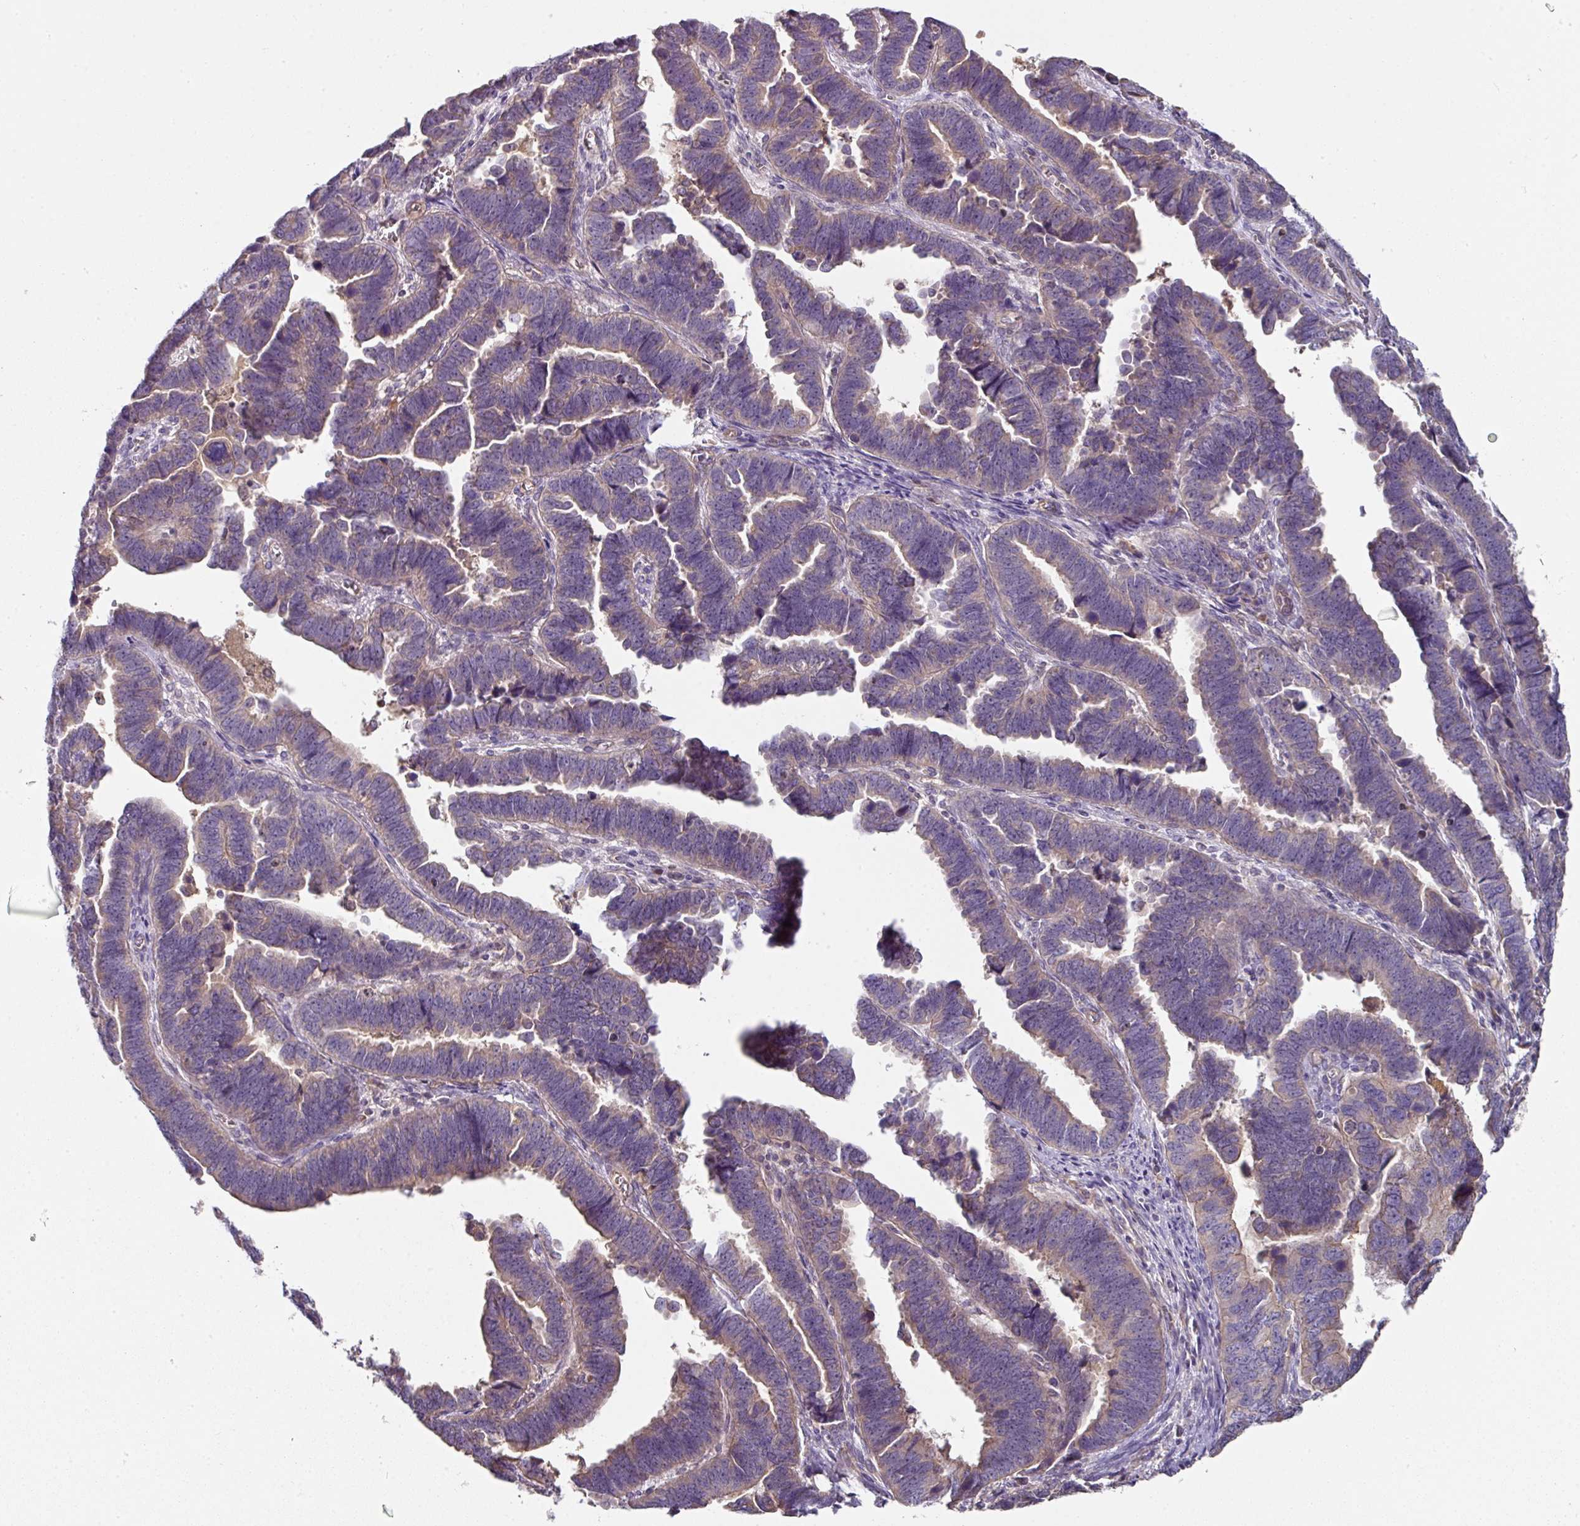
{"staining": {"intensity": "negative", "quantity": "none", "location": "none"}, "tissue": "endometrial cancer", "cell_type": "Tumor cells", "image_type": "cancer", "snomed": [{"axis": "morphology", "description": "Adenocarcinoma, NOS"}, {"axis": "topography", "description": "Endometrium"}], "caption": "Immunohistochemistry (IHC) image of neoplastic tissue: endometrial adenocarcinoma stained with DAB (3,3'-diaminobenzidine) displays no significant protein positivity in tumor cells. The staining is performed using DAB (3,3'-diaminobenzidine) brown chromogen with nuclei counter-stained in using hematoxylin.", "gene": "C4orf48", "patient": {"sex": "female", "age": 75}}